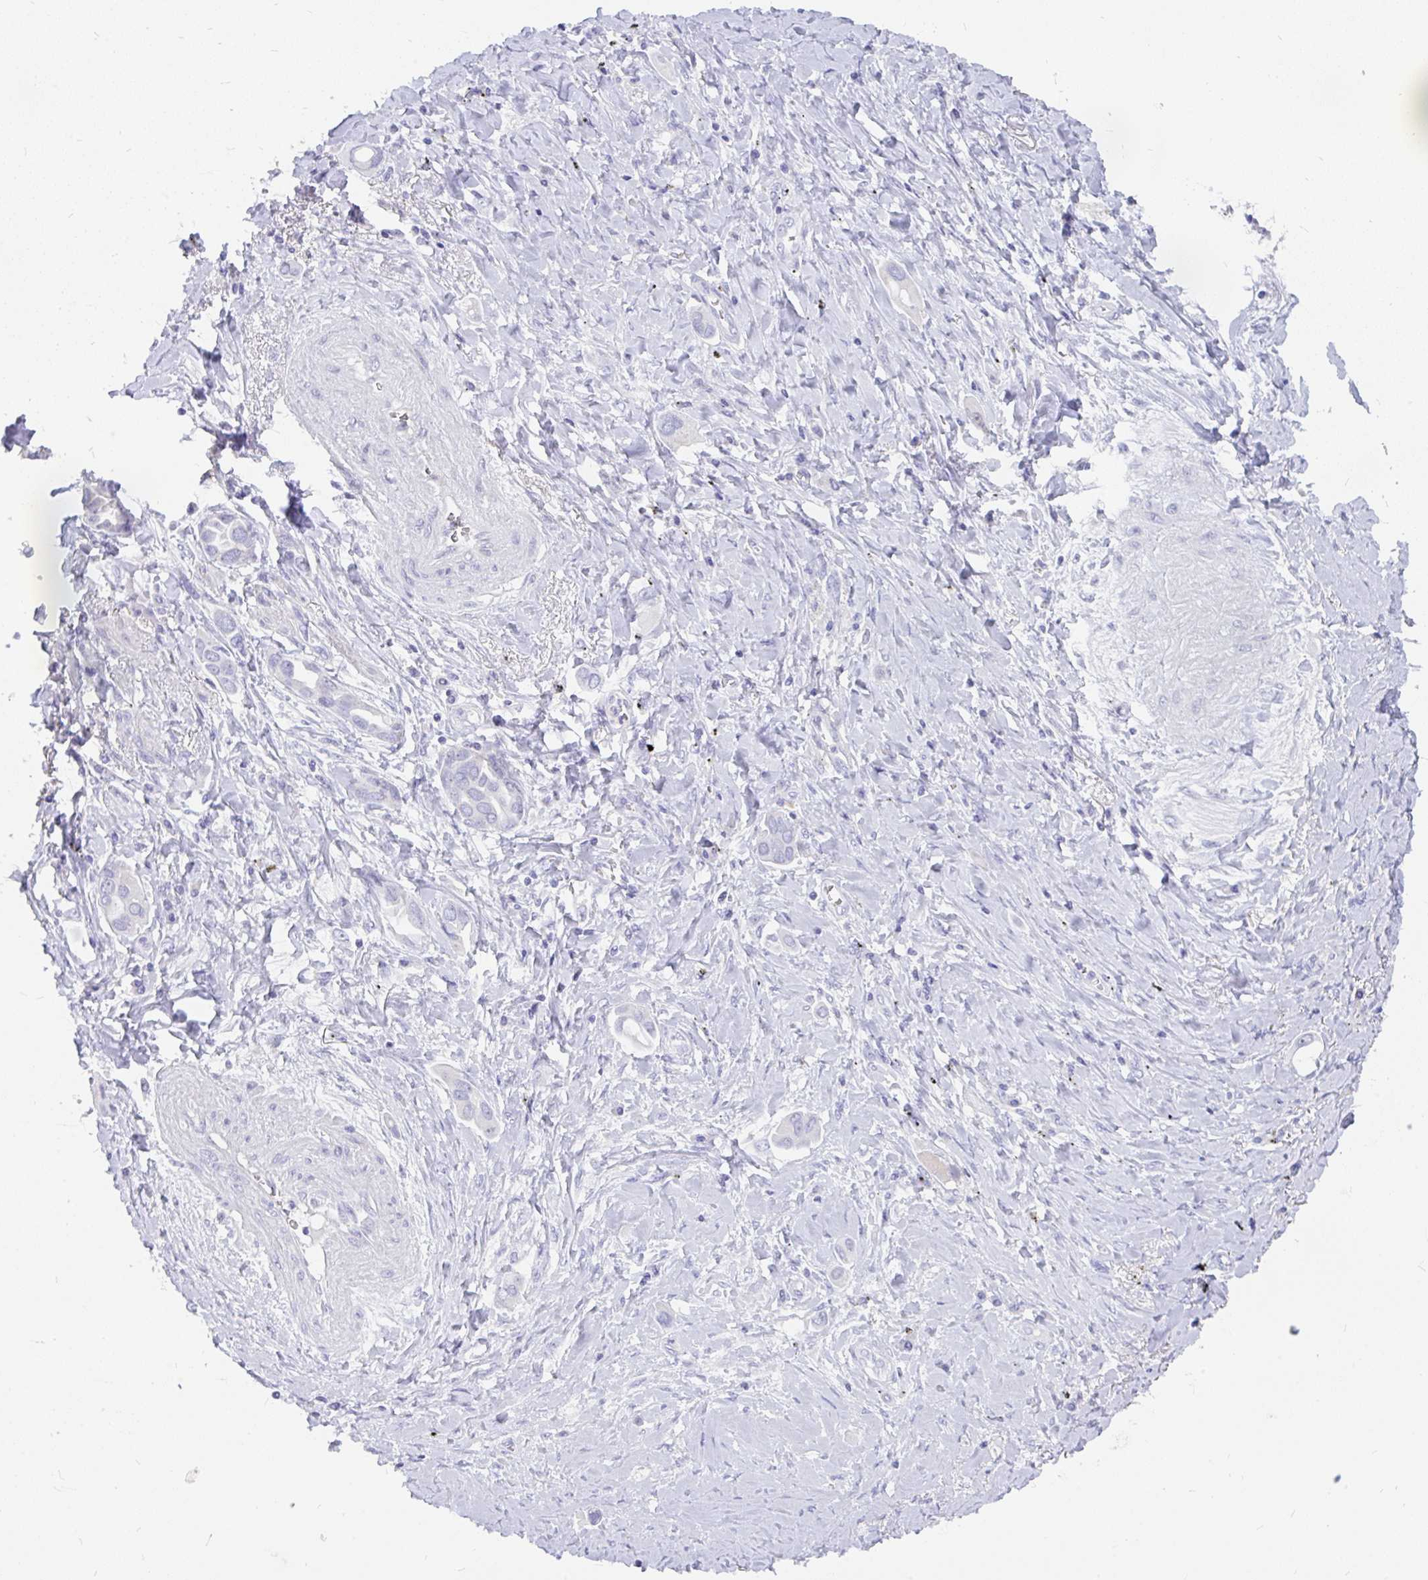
{"staining": {"intensity": "negative", "quantity": "none", "location": "none"}, "tissue": "lung cancer", "cell_type": "Tumor cells", "image_type": "cancer", "snomed": [{"axis": "morphology", "description": "Adenocarcinoma, NOS"}, {"axis": "topography", "description": "Lung"}], "caption": "Micrograph shows no significant protein expression in tumor cells of lung cancer. Nuclei are stained in blue.", "gene": "INTS5", "patient": {"sex": "male", "age": 76}}